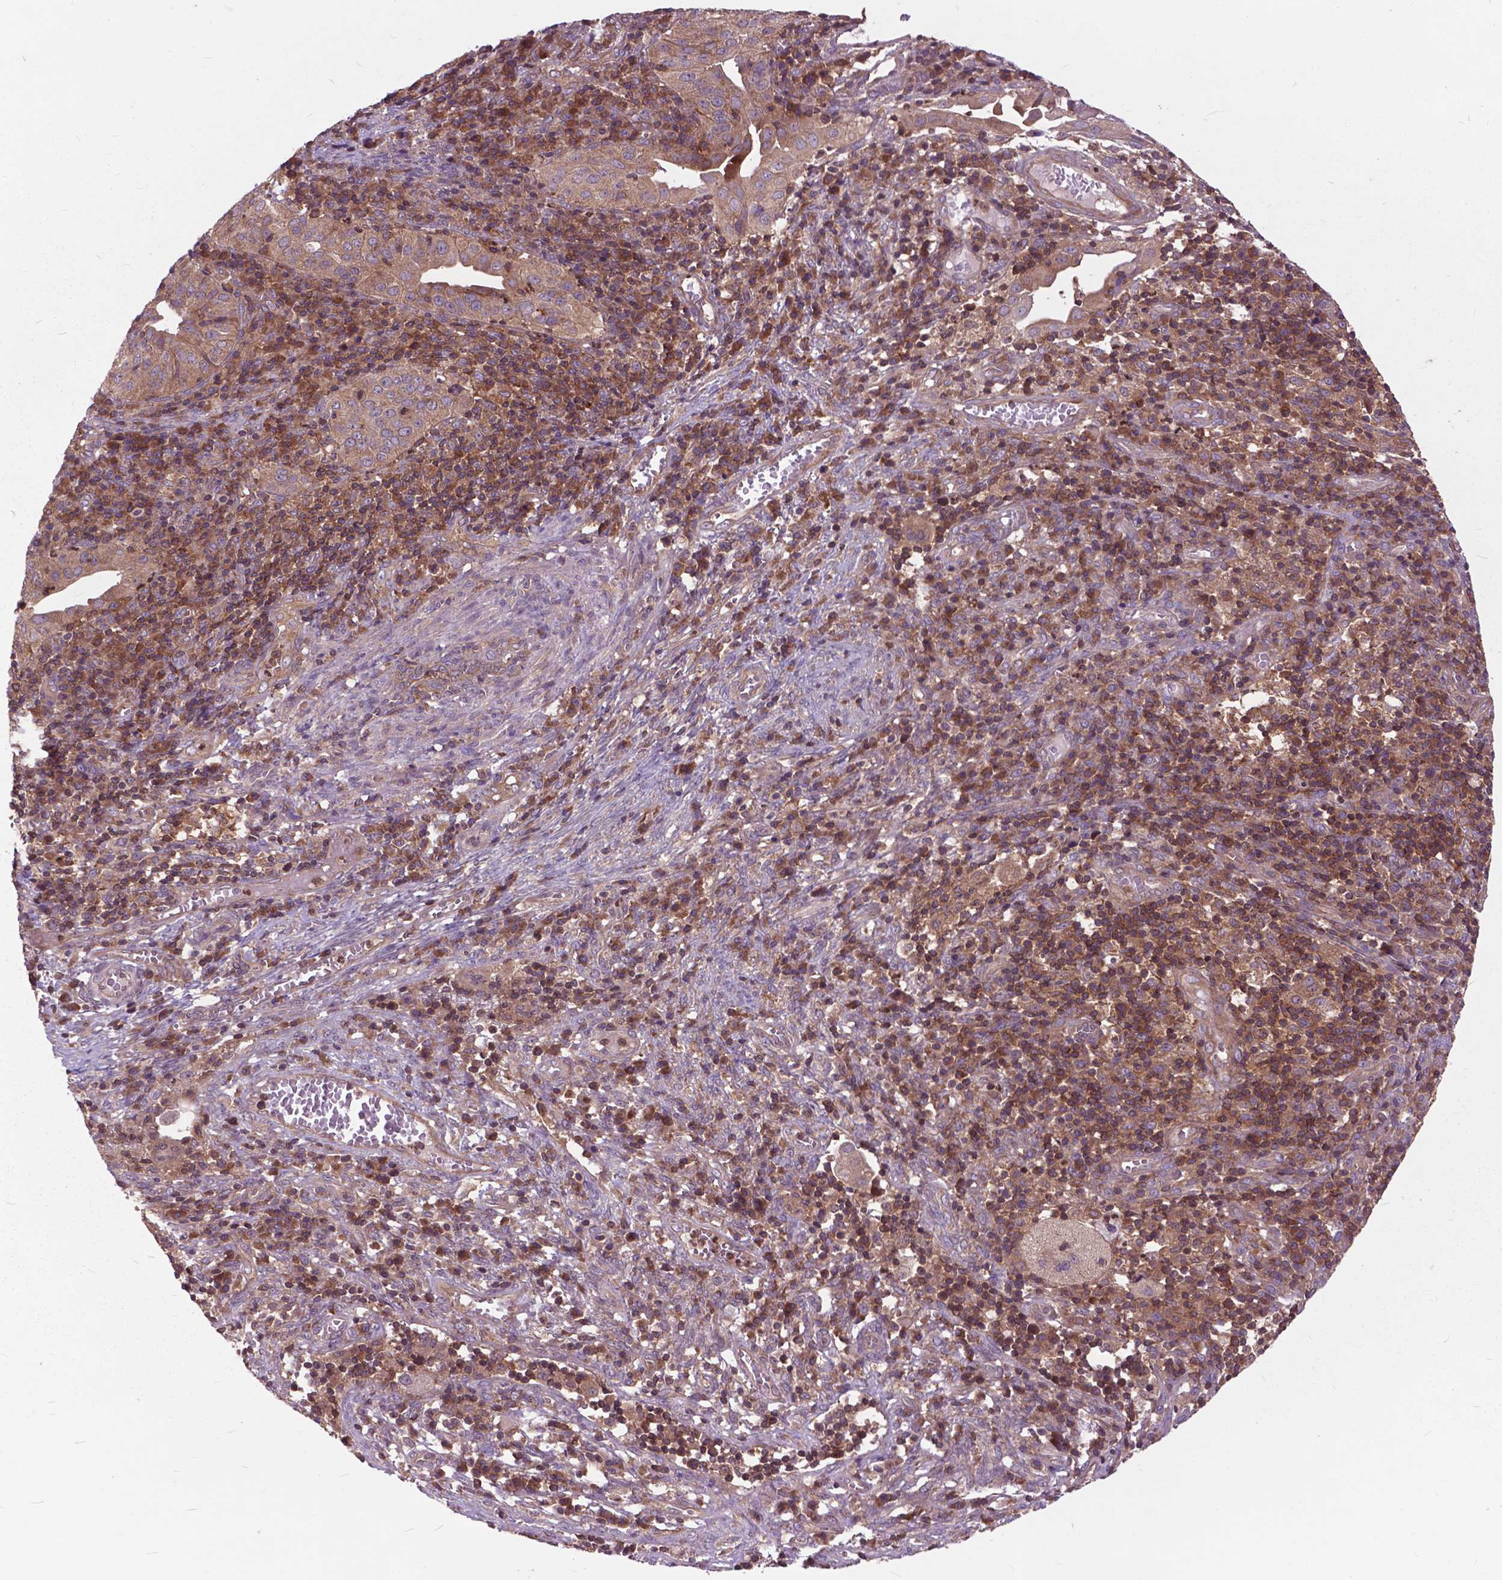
{"staining": {"intensity": "weak", "quantity": ">75%", "location": "cytoplasmic/membranous"}, "tissue": "cervical cancer", "cell_type": "Tumor cells", "image_type": "cancer", "snomed": [{"axis": "morphology", "description": "Squamous cell carcinoma, NOS"}, {"axis": "topography", "description": "Cervix"}], "caption": "There is low levels of weak cytoplasmic/membranous expression in tumor cells of cervical cancer (squamous cell carcinoma), as demonstrated by immunohistochemical staining (brown color).", "gene": "ARAF", "patient": {"sex": "female", "age": 39}}